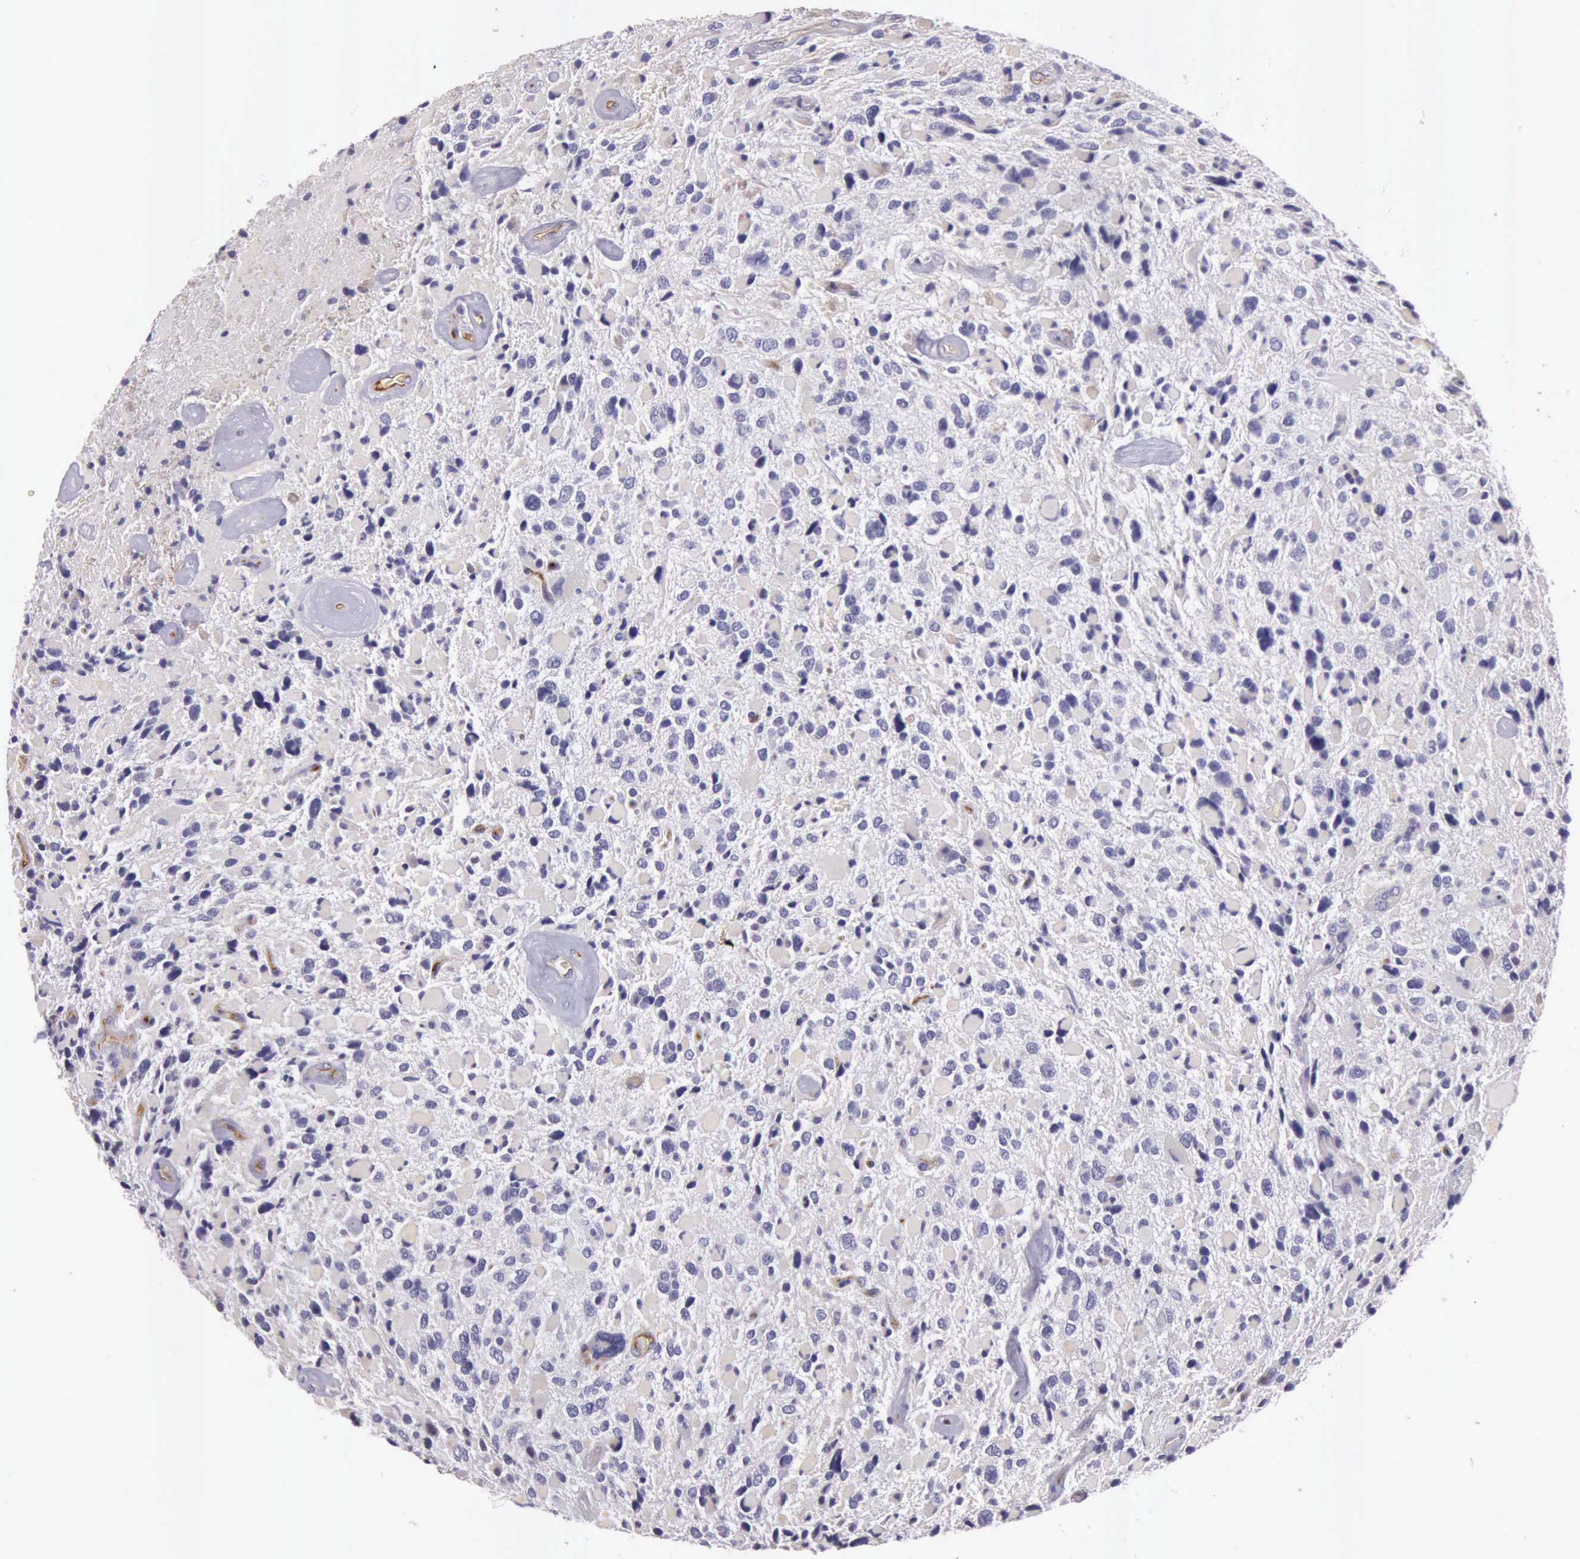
{"staining": {"intensity": "negative", "quantity": "none", "location": "none"}, "tissue": "glioma", "cell_type": "Tumor cells", "image_type": "cancer", "snomed": [{"axis": "morphology", "description": "Glioma, malignant, High grade"}, {"axis": "topography", "description": "Brain"}], "caption": "High-grade glioma (malignant) was stained to show a protein in brown. There is no significant expression in tumor cells.", "gene": "TCEANC", "patient": {"sex": "female", "age": 37}}